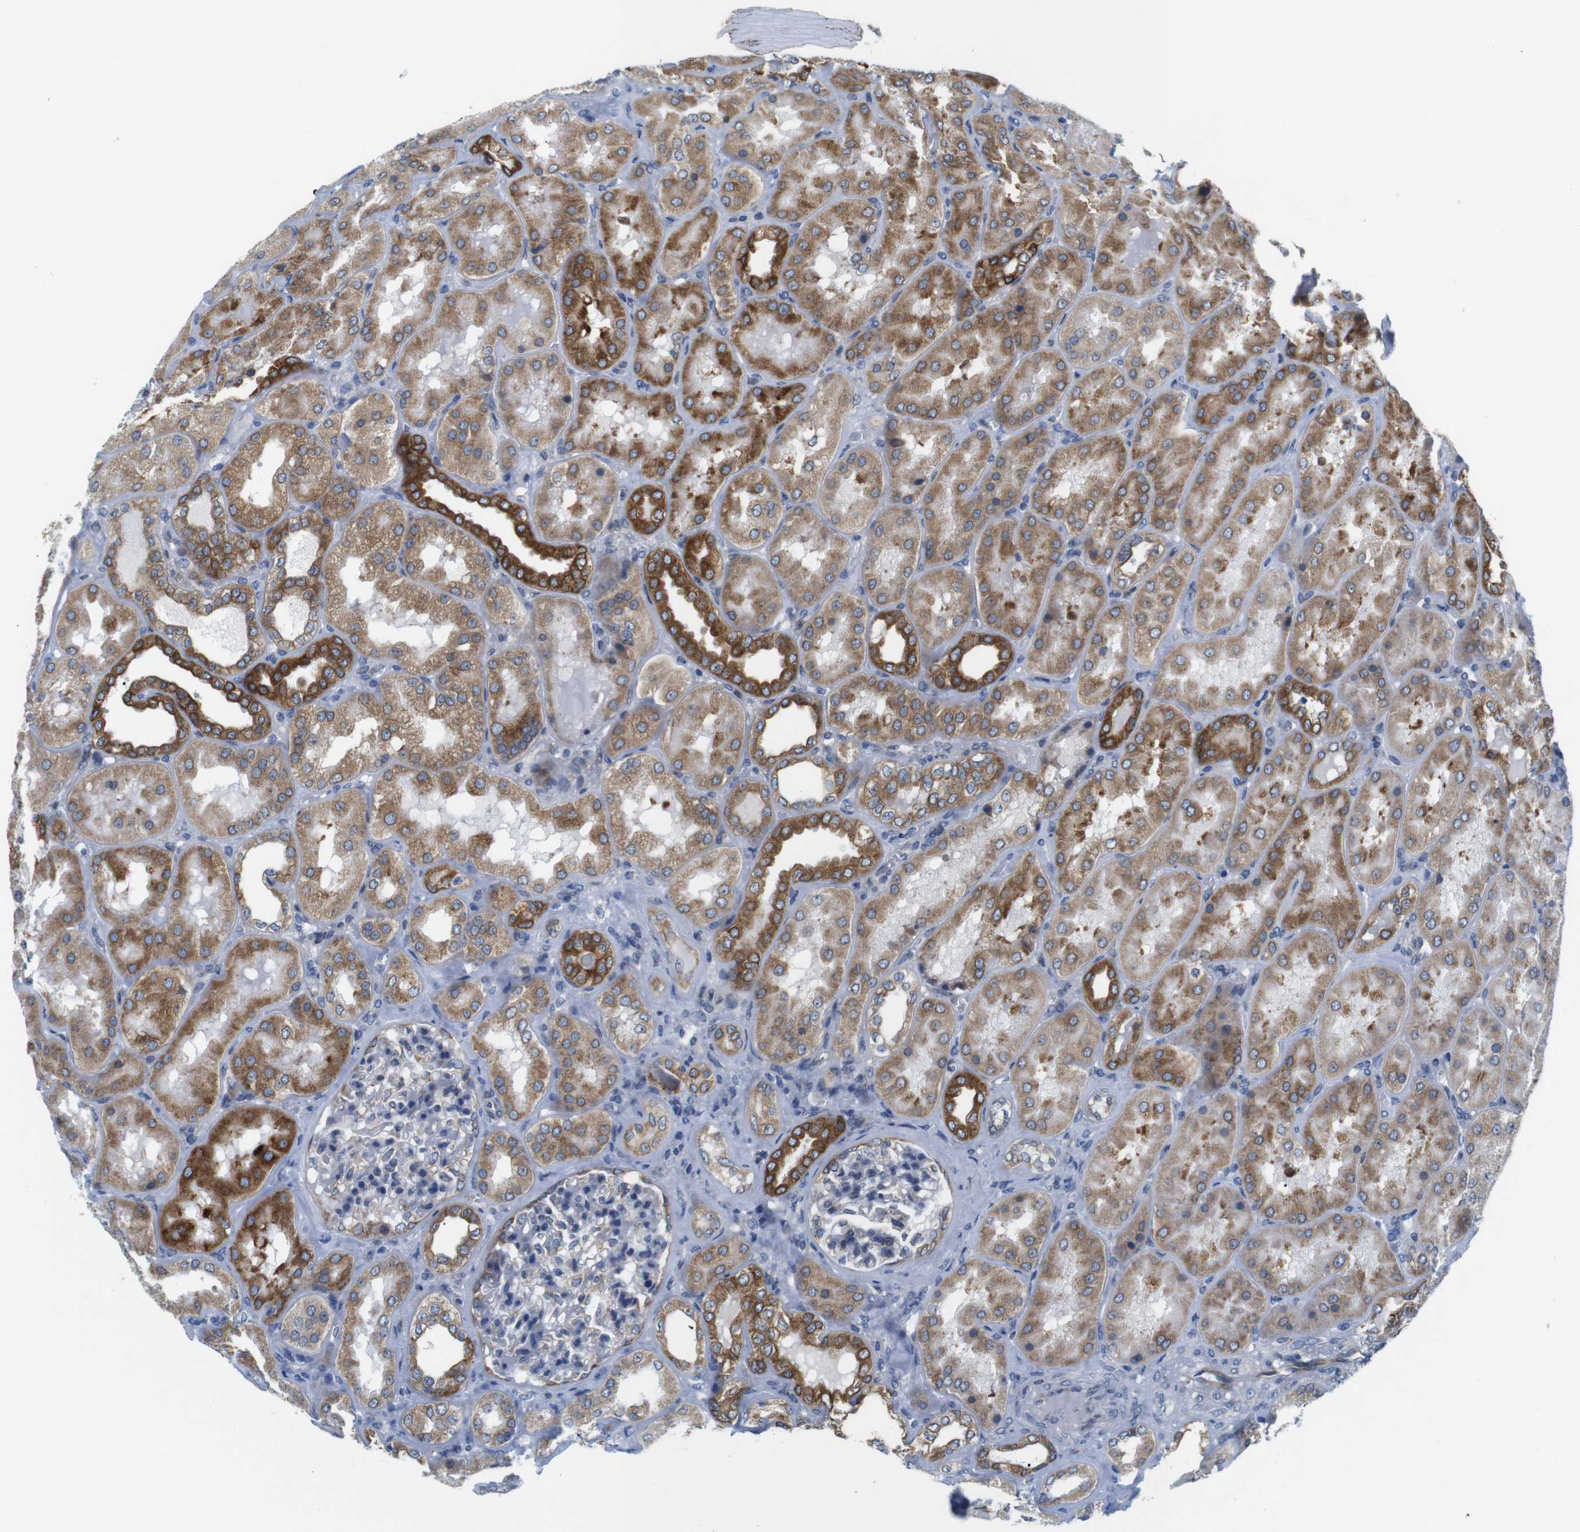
{"staining": {"intensity": "negative", "quantity": "none", "location": "none"}, "tissue": "kidney", "cell_type": "Cells in glomeruli", "image_type": "normal", "snomed": [{"axis": "morphology", "description": "Normal tissue, NOS"}, {"axis": "topography", "description": "Kidney"}], "caption": "IHC of normal kidney shows no expression in cells in glomeruli. The staining is performed using DAB (3,3'-diaminobenzidine) brown chromogen with nuclei counter-stained in using hematoxylin.", "gene": "HACD3", "patient": {"sex": "female", "age": 56}}